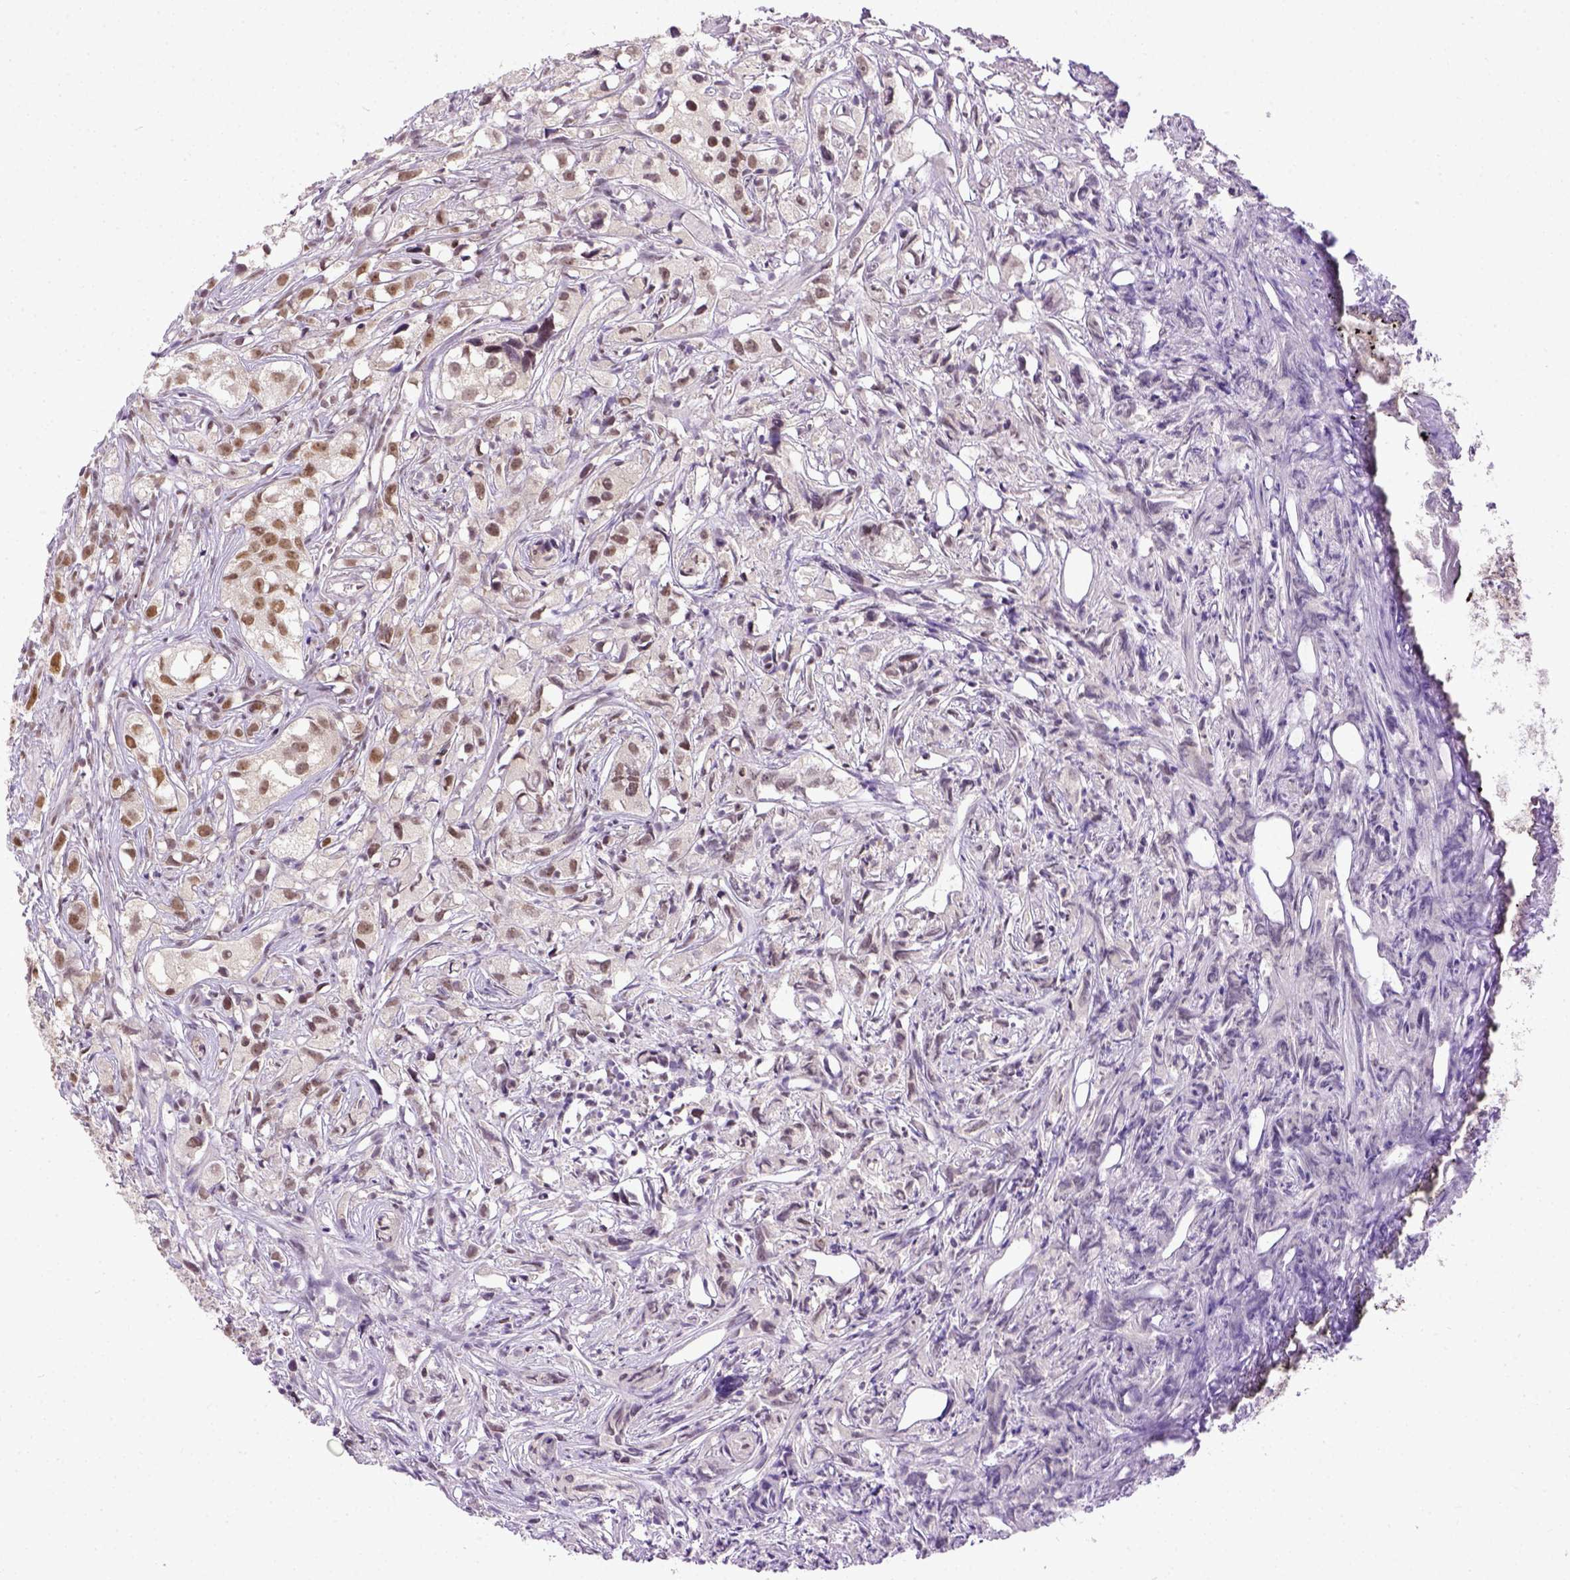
{"staining": {"intensity": "moderate", "quantity": ">75%", "location": "nuclear"}, "tissue": "prostate cancer", "cell_type": "Tumor cells", "image_type": "cancer", "snomed": [{"axis": "morphology", "description": "Adenocarcinoma, High grade"}, {"axis": "topography", "description": "Prostate"}], "caption": "Approximately >75% of tumor cells in human prostate cancer exhibit moderate nuclear protein positivity as visualized by brown immunohistochemical staining.", "gene": "ERCC1", "patient": {"sex": "male", "age": 68}}